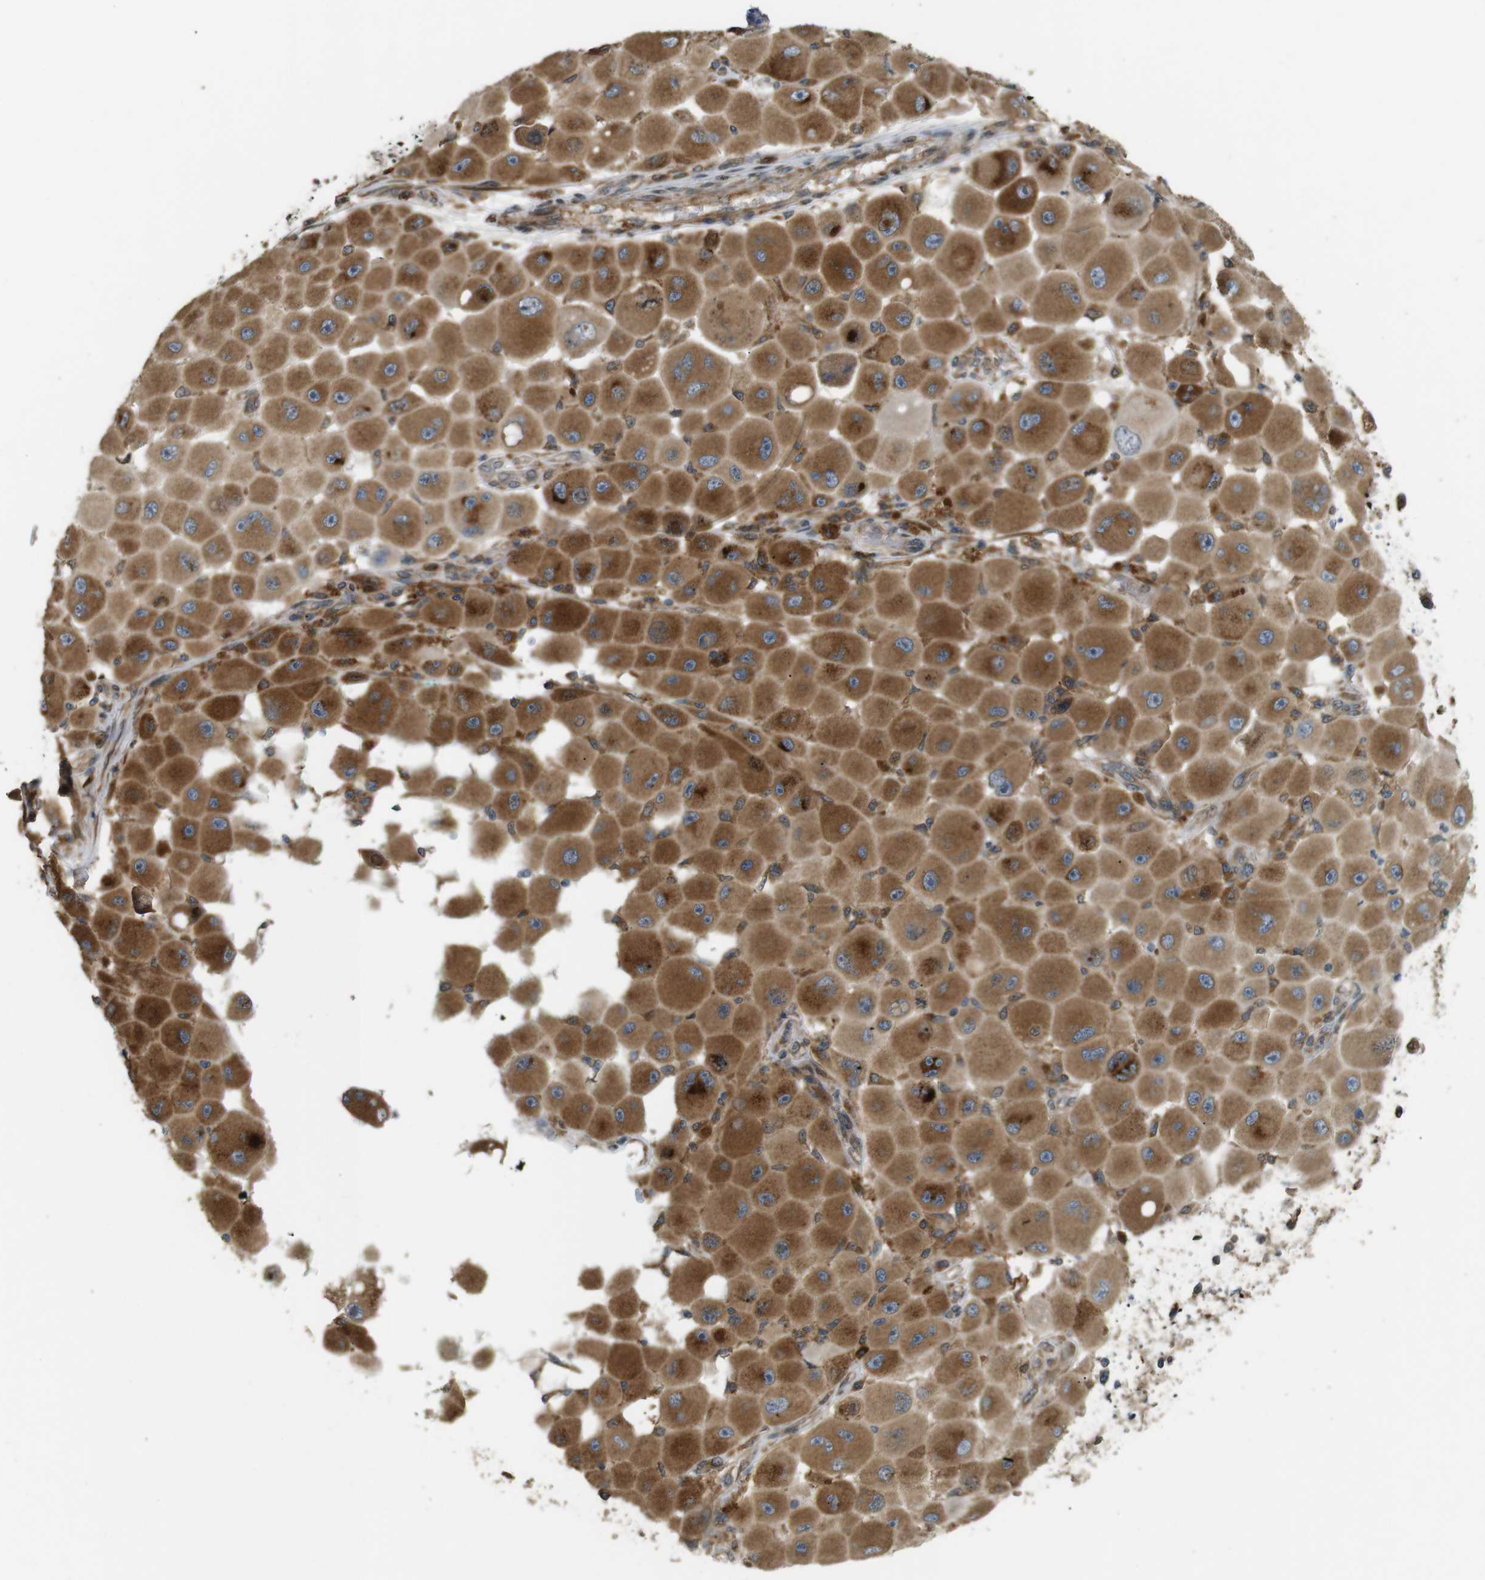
{"staining": {"intensity": "moderate", "quantity": ">75%", "location": "cytoplasmic/membranous"}, "tissue": "melanoma", "cell_type": "Tumor cells", "image_type": "cancer", "snomed": [{"axis": "morphology", "description": "Malignant melanoma, NOS"}, {"axis": "topography", "description": "Skin"}], "caption": "This is an image of immunohistochemistry (IHC) staining of melanoma, which shows moderate expression in the cytoplasmic/membranous of tumor cells.", "gene": "TMED4", "patient": {"sex": "female", "age": 81}}